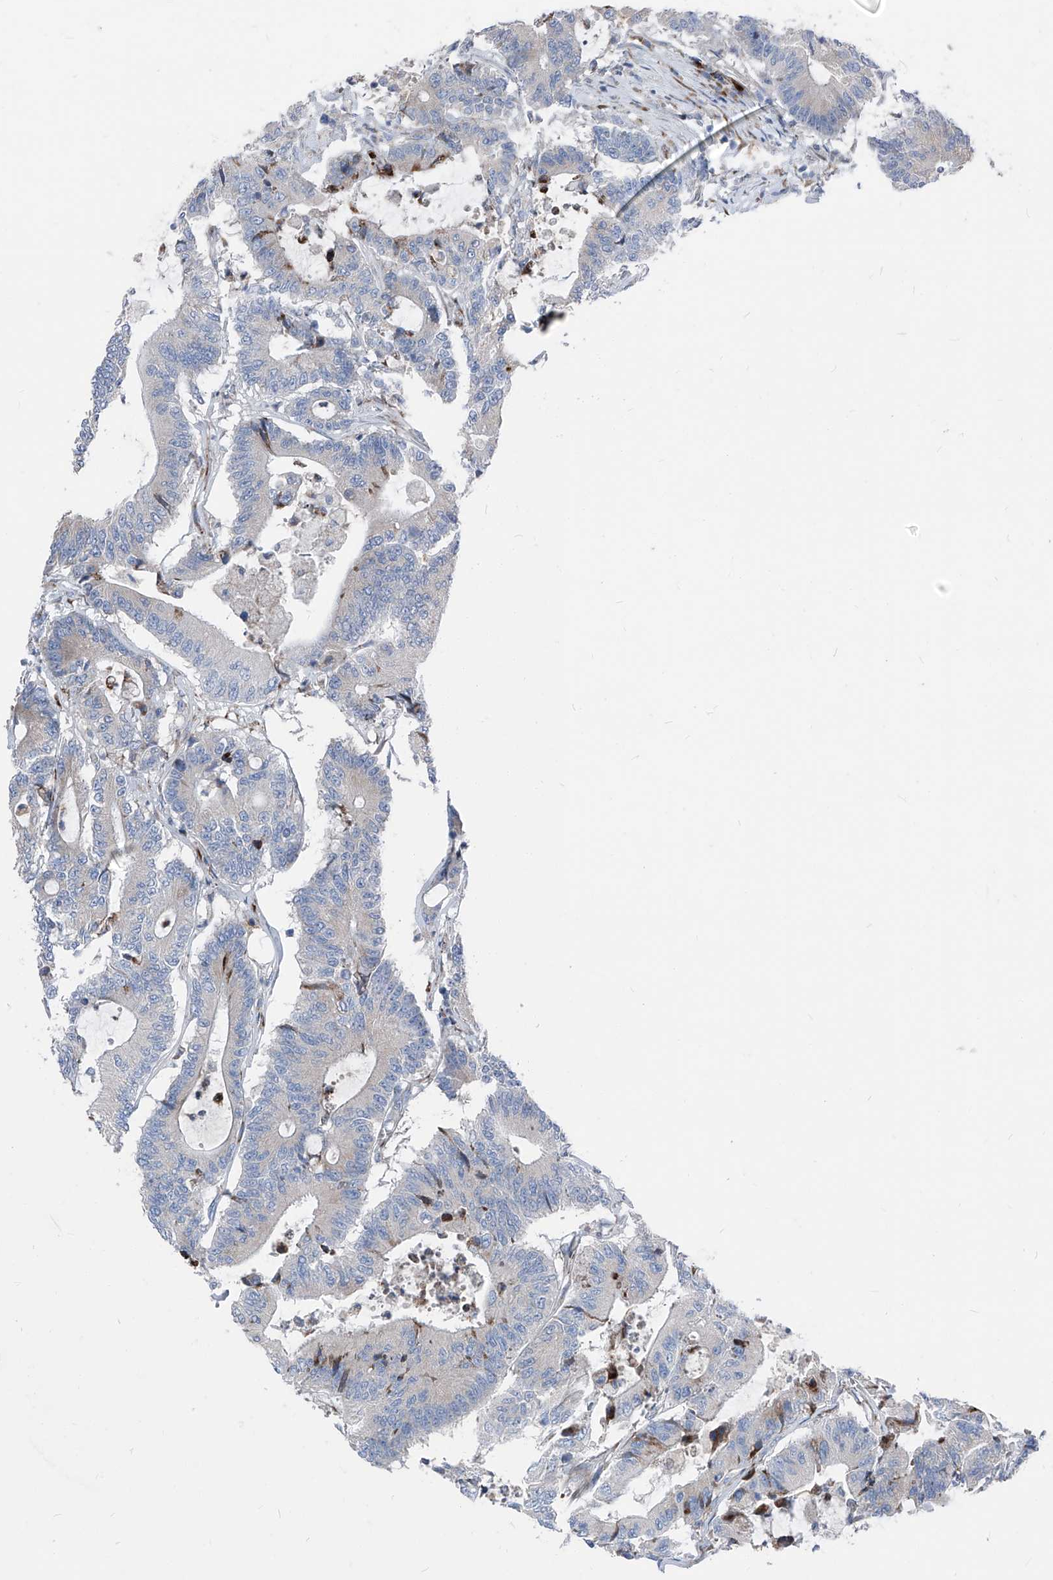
{"staining": {"intensity": "negative", "quantity": "none", "location": "none"}, "tissue": "colorectal cancer", "cell_type": "Tumor cells", "image_type": "cancer", "snomed": [{"axis": "morphology", "description": "Adenocarcinoma, NOS"}, {"axis": "topography", "description": "Colon"}], "caption": "The photomicrograph displays no staining of tumor cells in colorectal cancer (adenocarcinoma).", "gene": "IFI27", "patient": {"sex": "female", "age": 84}}